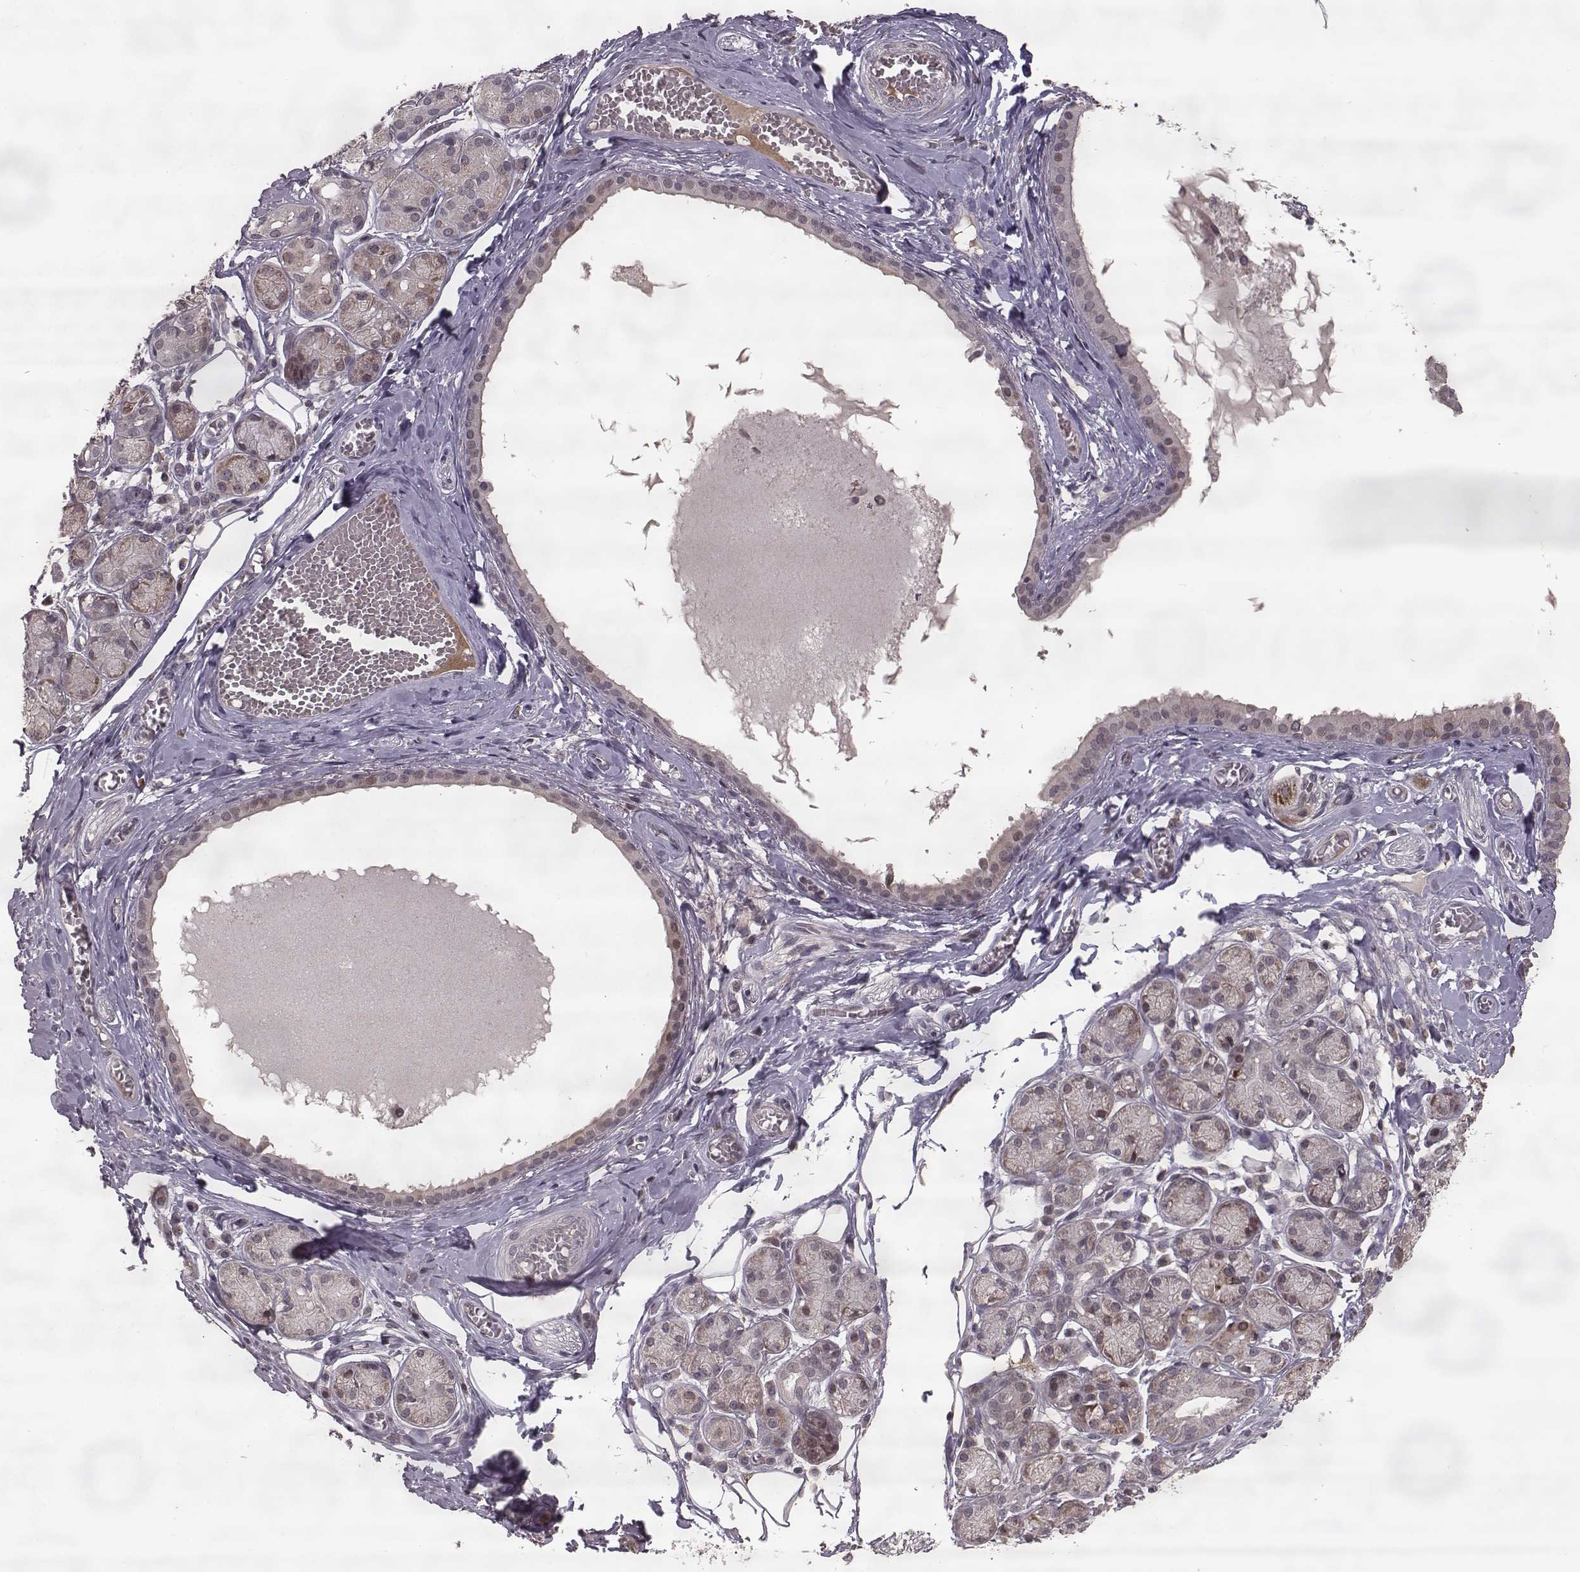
{"staining": {"intensity": "weak", "quantity": "25%-75%", "location": "cytoplasmic/membranous"}, "tissue": "salivary gland", "cell_type": "Glandular cells", "image_type": "normal", "snomed": [{"axis": "morphology", "description": "Normal tissue, NOS"}, {"axis": "topography", "description": "Salivary gland"}, {"axis": "topography", "description": "Peripheral nerve tissue"}], "caption": "Salivary gland stained for a protein (brown) exhibits weak cytoplasmic/membranous positive positivity in about 25%-75% of glandular cells.", "gene": "ELOVL5", "patient": {"sex": "male", "age": 71}}